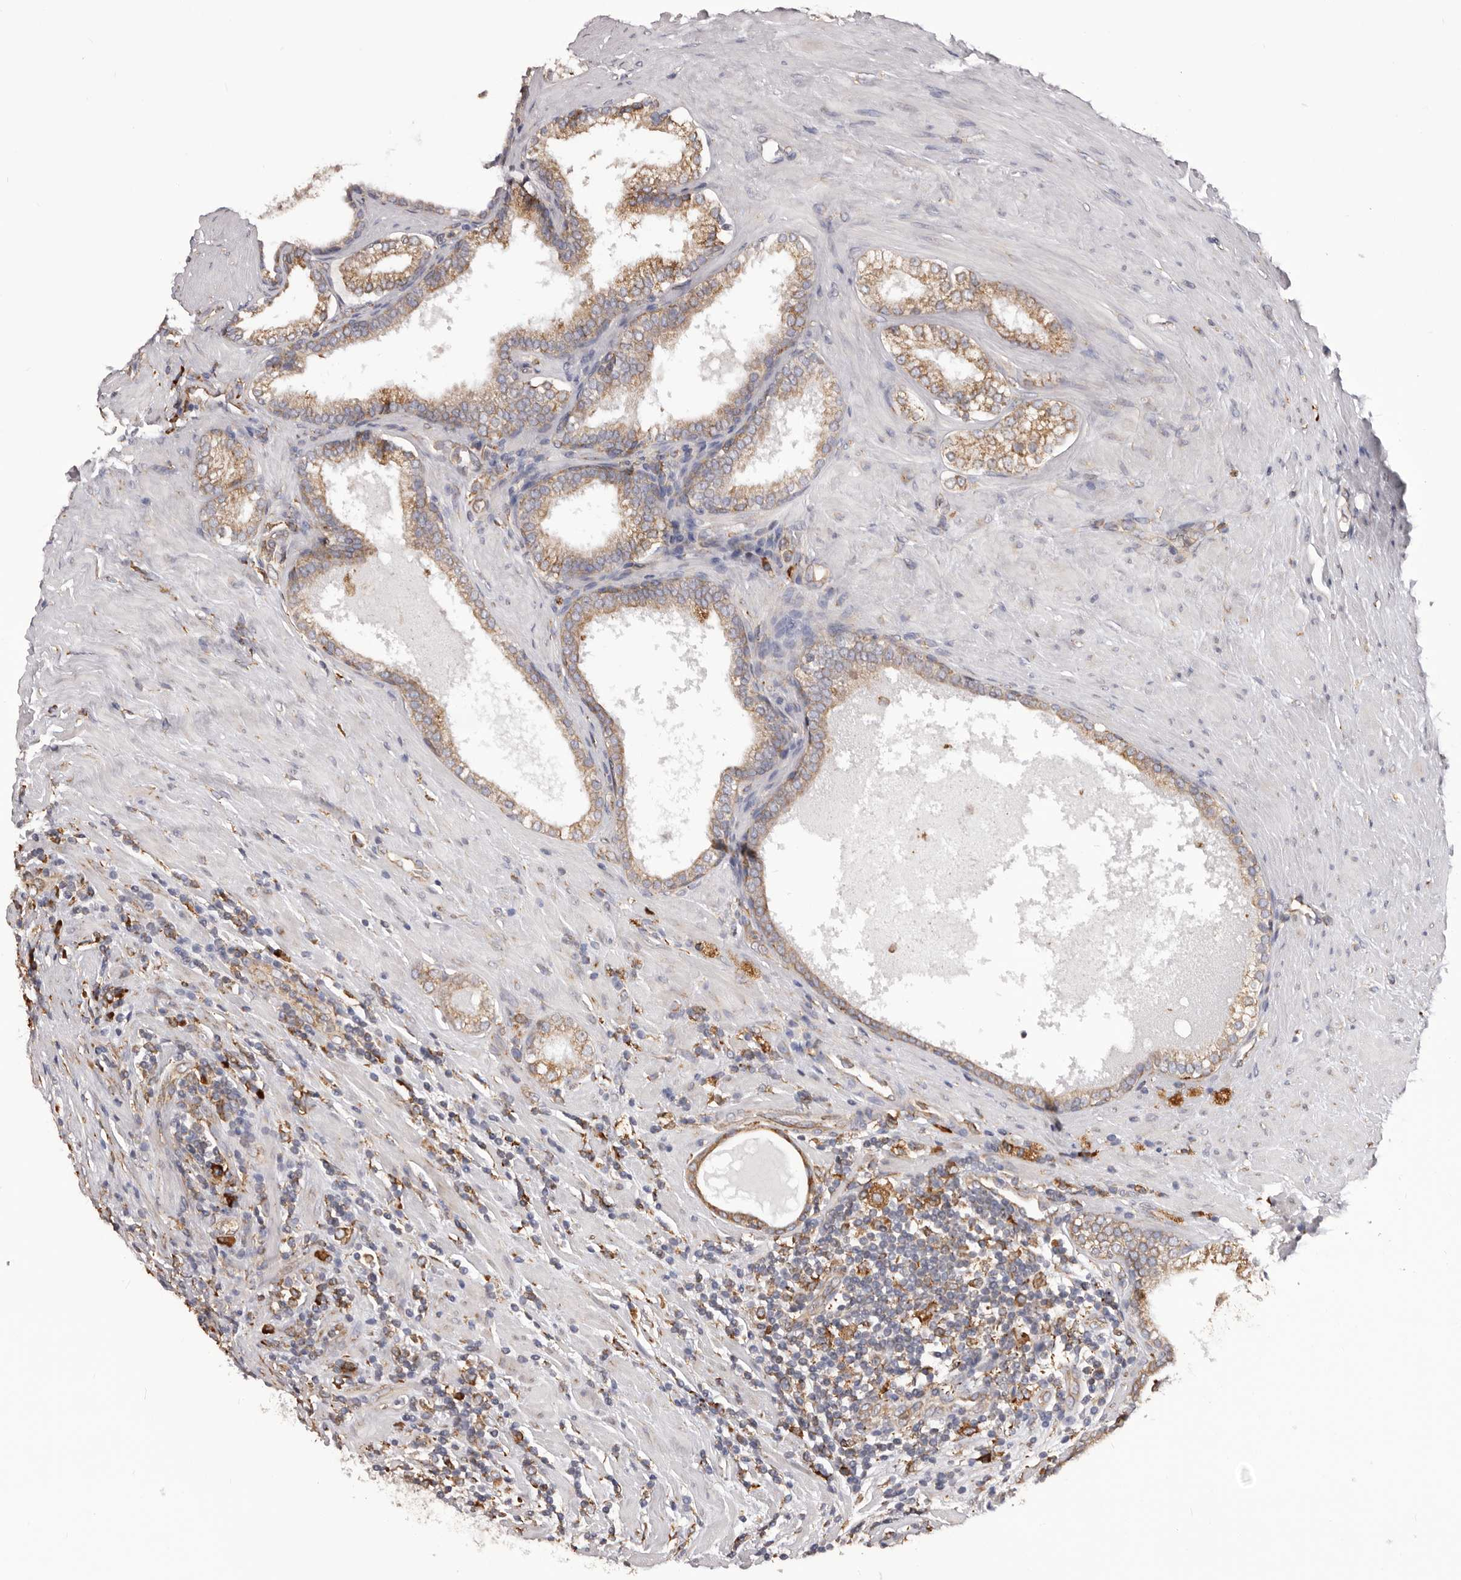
{"staining": {"intensity": "moderate", "quantity": ">75%", "location": "cytoplasmic/membranous"}, "tissue": "prostate cancer", "cell_type": "Tumor cells", "image_type": "cancer", "snomed": [{"axis": "morphology", "description": "Adenocarcinoma, High grade"}, {"axis": "topography", "description": "Prostate"}], "caption": "Tumor cells show medium levels of moderate cytoplasmic/membranous positivity in about >75% of cells in adenocarcinoma (high-grade) (prostate). (IHC, brightfield microscopy, high magnification).", "gene": "QRSL1", "patient": {"sex": "male", "age": 73}}